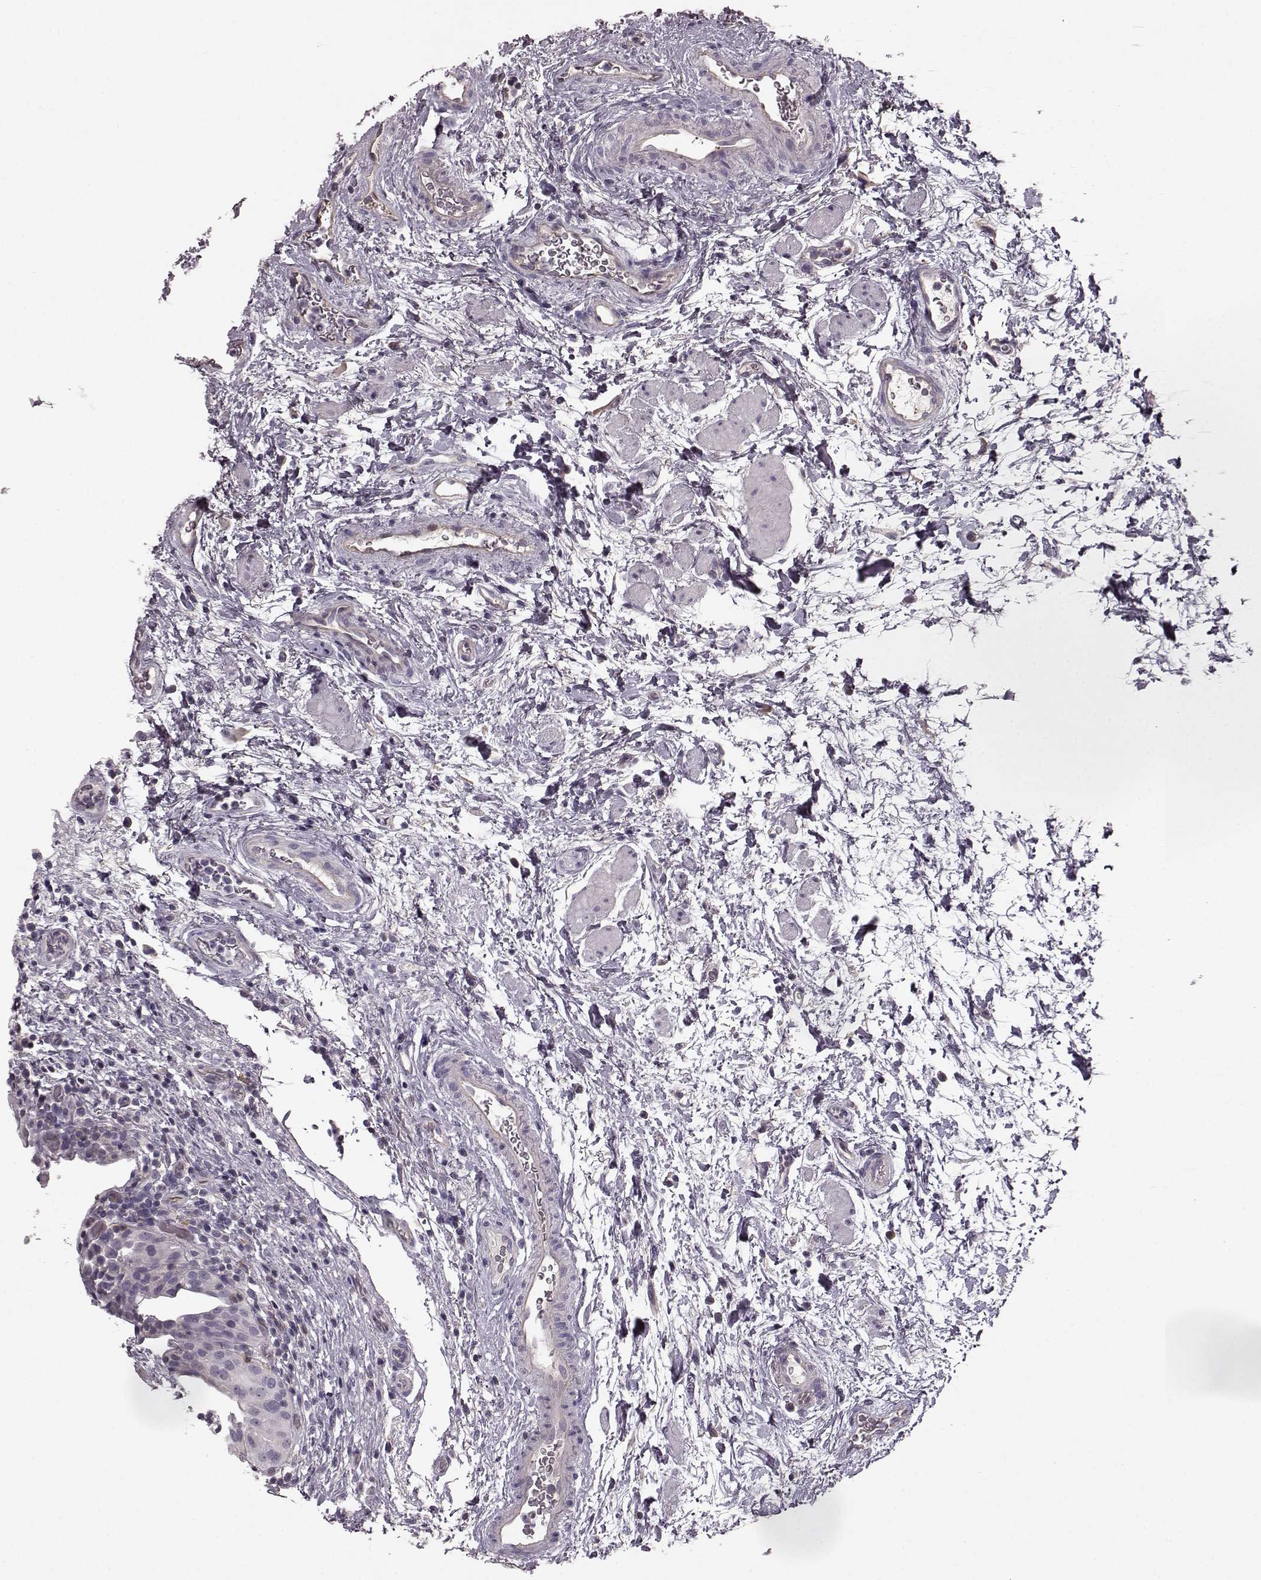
{"staining": {"intensity": "negative", "quantity": "none", "location": "none"}, "tissue": "urinary bladder", "cell_type": "Urothelial cells", "image_type": "normal", "snomed": [{"axis": "morphology", "description": "Normal tissue, NOS"}, {"axis": "topography", "description": "Urinary bladder"}], "caption": "This is an immunohistochemistry image of benign human urinary bladder. There is no staining in urothelial cells.", "gene": "PDCD1", "patient": {"sex": "male", "age": 69}}